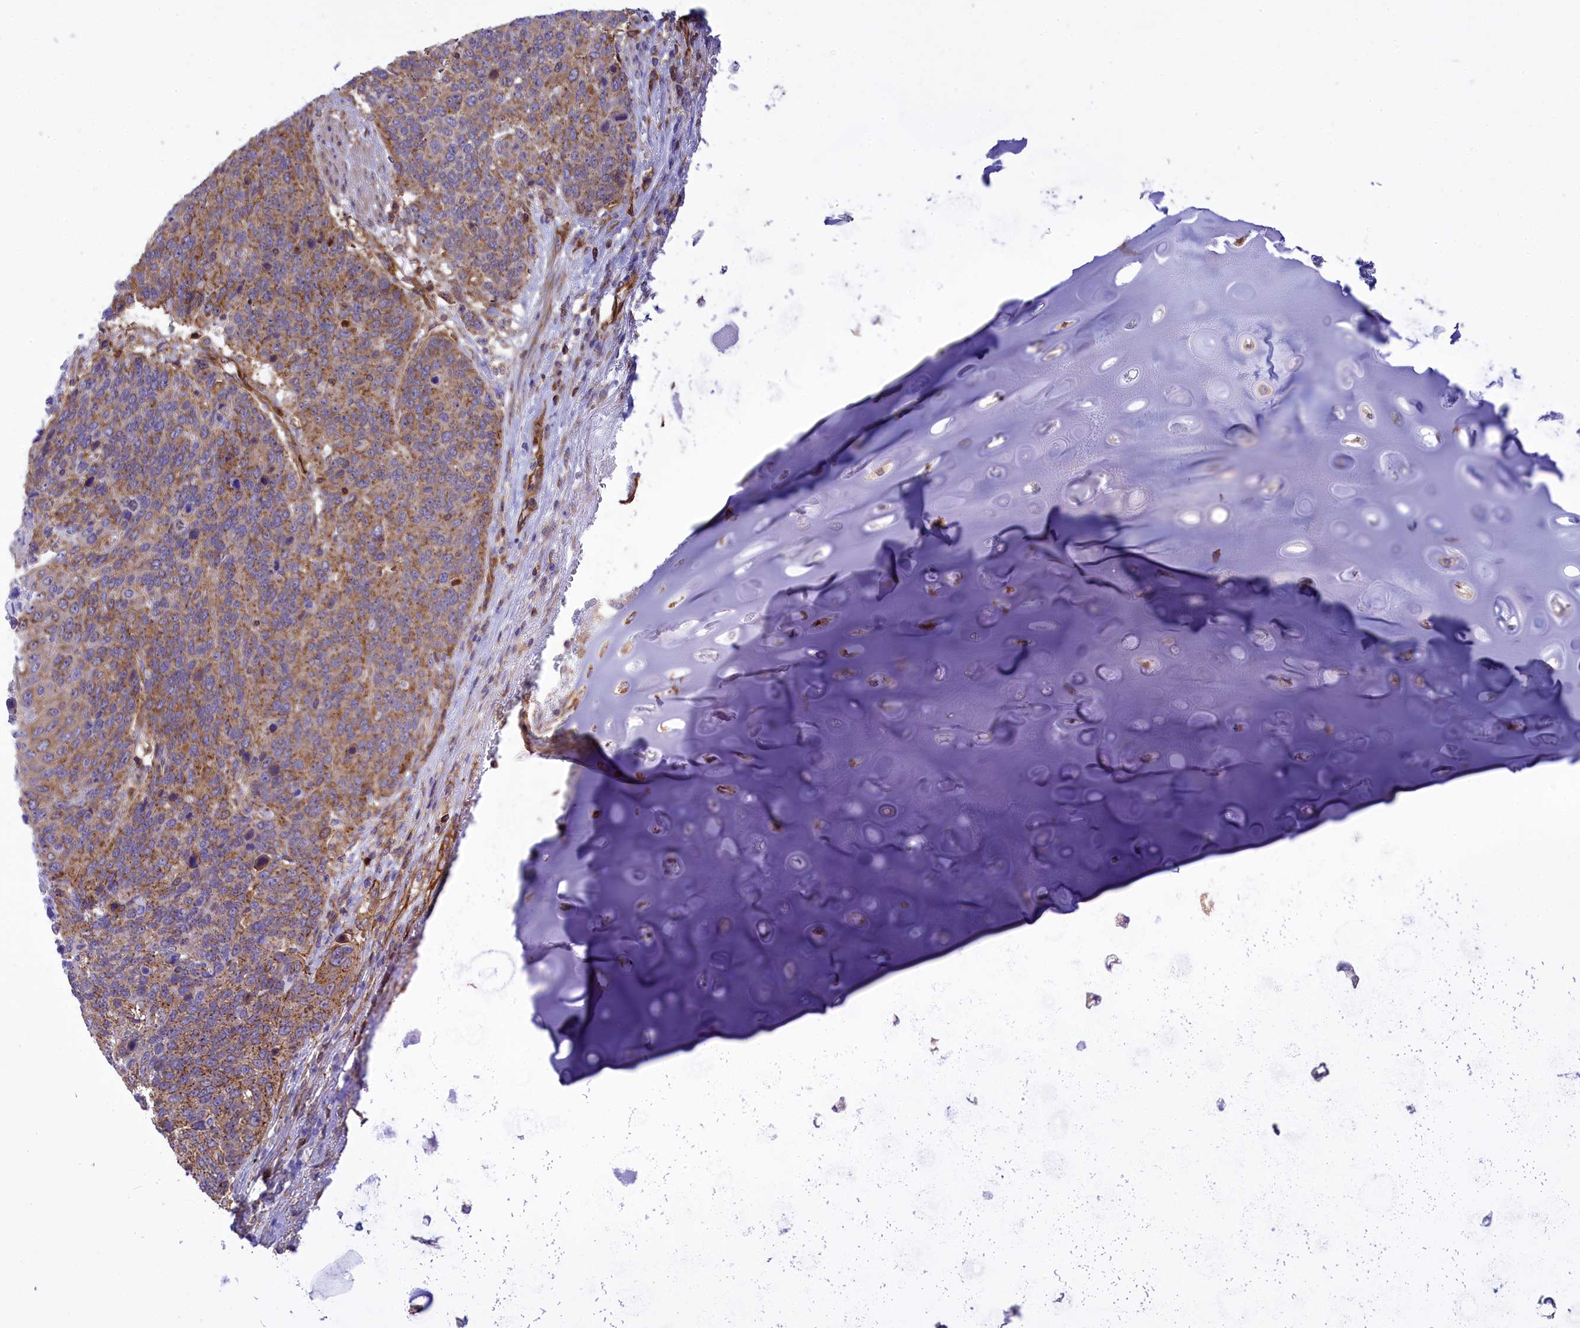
{"staining": {"intensity": "moderate", "quantity": ">75%", "location": "cytoplasmic/membranous"}, "tissue": "lung cancer", "cell_type": "Tumor cells", "image_type": "cancer", "snomed": [{"axis": "morphology", "description": "Squamous cell carcinoma, NOS"}, {"axis": "topography", "description": "Lung"}], "caption": "IHC photomicrograph of neoplastic tissue: human lung cancer (squamous cell carcinoma) stained using immunohistochemistry reveals medium levels of moderate protein expression localized specifically in the cytoplasmic/membranous of tumor cells, appearing as a cytoplasmic/membranous brown color.", "gene": "SEPTIN9", "patient": {"sex": "male", "age": 66}}